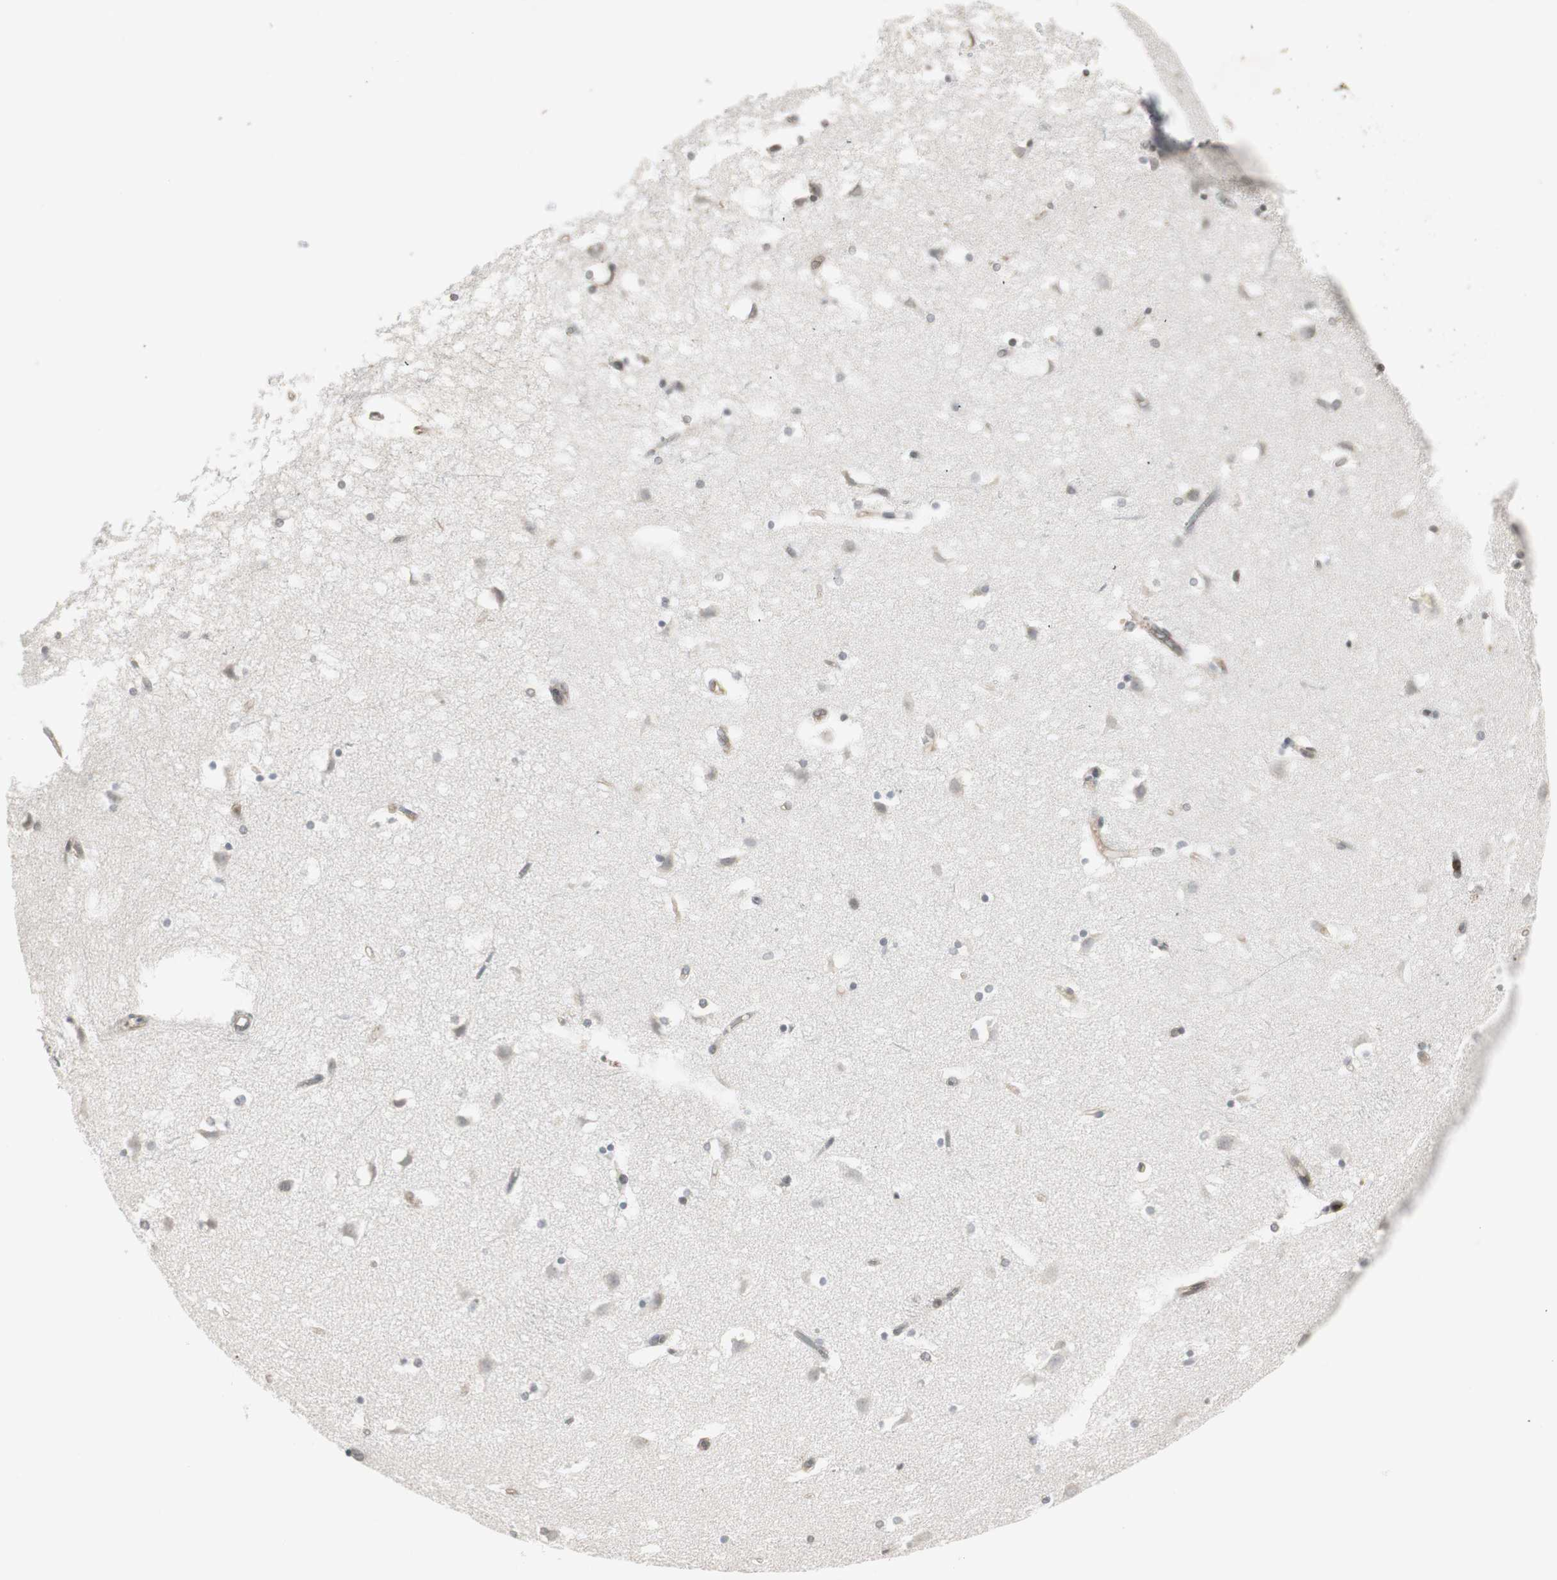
{"staining": {"intensity": "negative", "quantity": "none", "location": "none"}, "tissue": "caudate", "cell_type": "Glial cells", "image_type": "normal", "snomed": [{"axis": "morphology", "description": "Normal tissue, NOS"}, {"axis": "topography", "description": "Lateral ventricle wall"}], "caption": "High power microscopy image of an IHC photomicrograph of benign caudate, revealing no significant positivity in glial cells.", "gene": "ARHGEF1", "patient": {"sex": "male", "age": 45}}